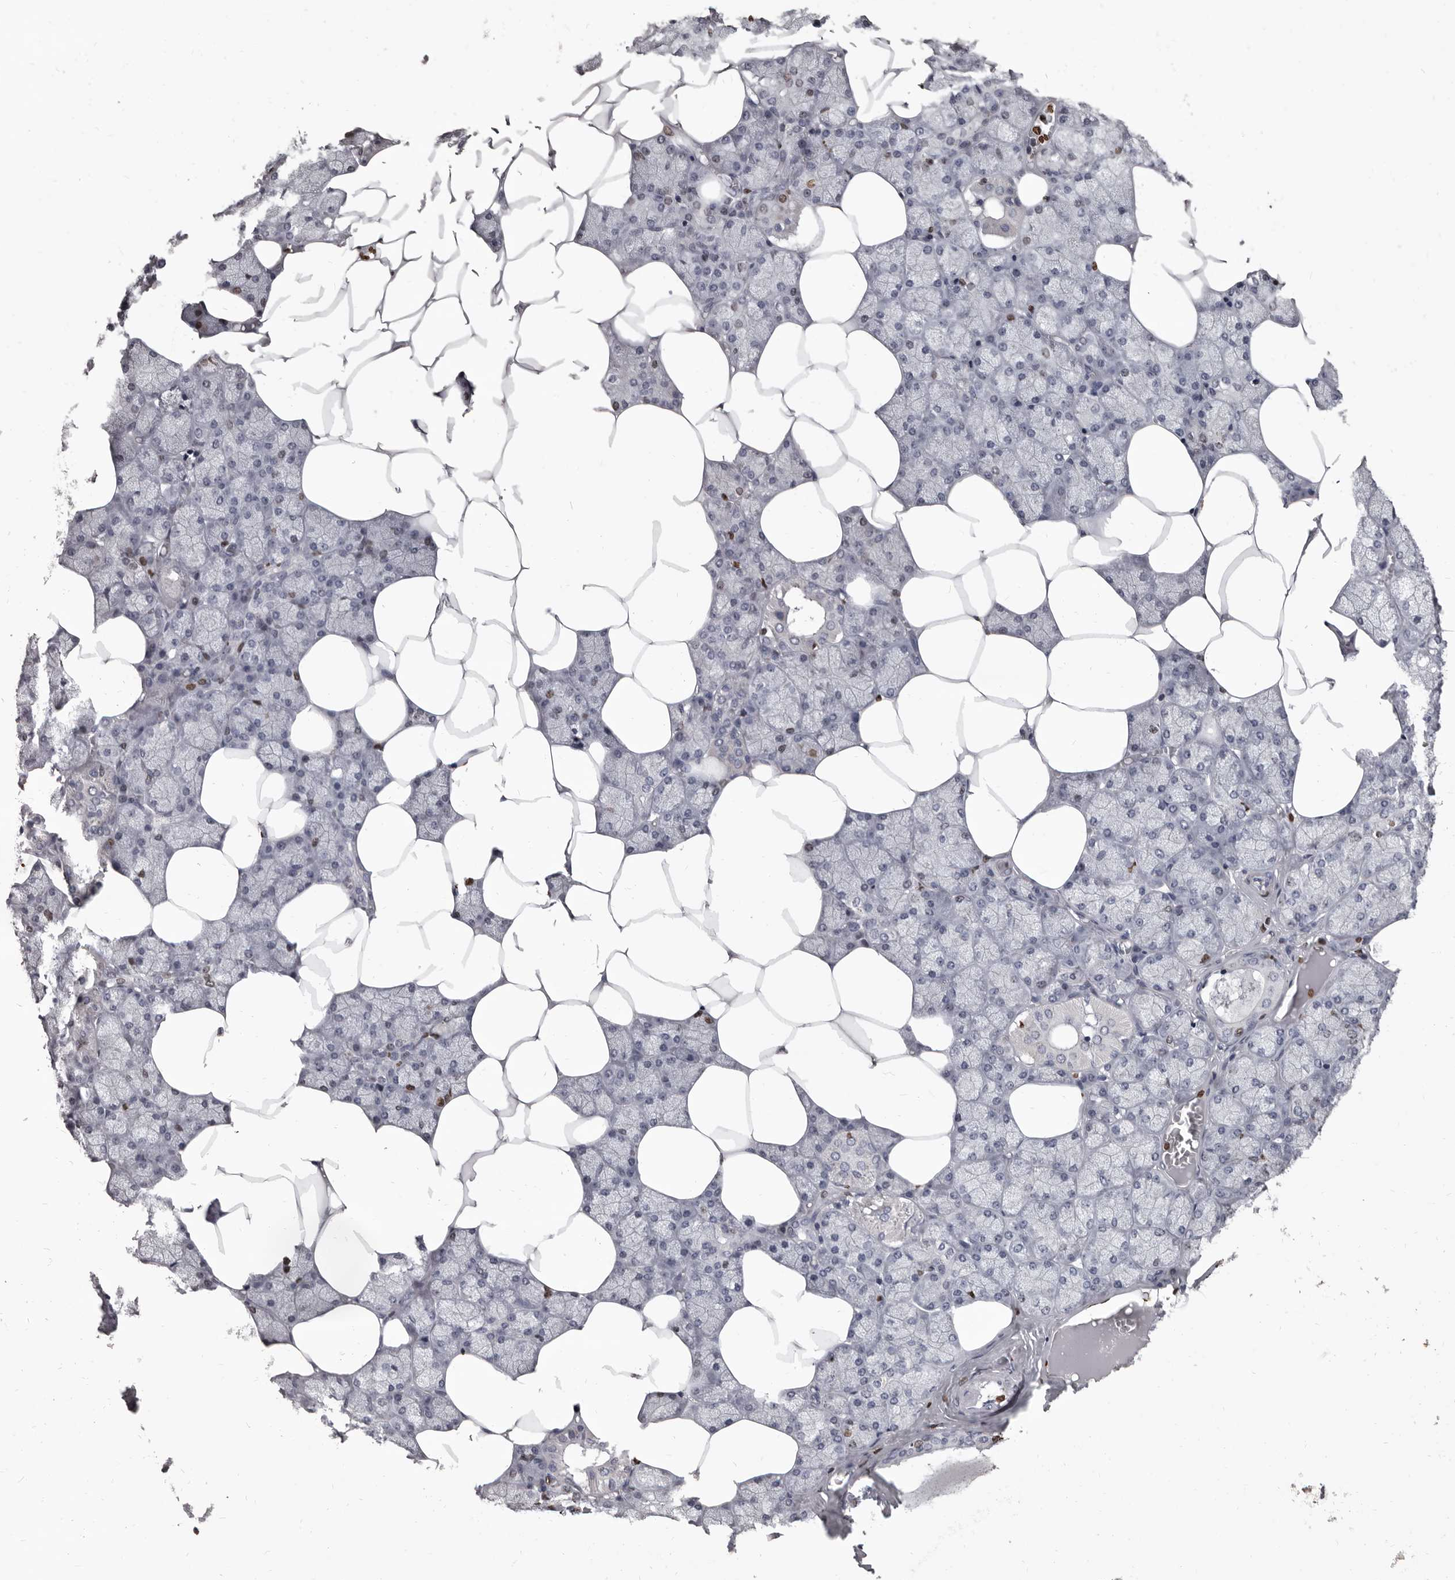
{"staining": {"intensity": "moderate", "quantity": "<25%", "location": "nuclear"}, "tissue": "salivary gland", "cell_type": "Glandular cells", "image_type": "normal", "snomed": [{"axis": "morphology", "description": "Normal tissue, NOS"}, {"axis": "topography", "description": "Salivary gland"}], "caption": "Protein analysis of benign salivary gland demonstrates moderate nuclear expression in approximately <25% of glandular cells.", "gene": "AHR", "patient": {"sex": "male", "age": 62}}